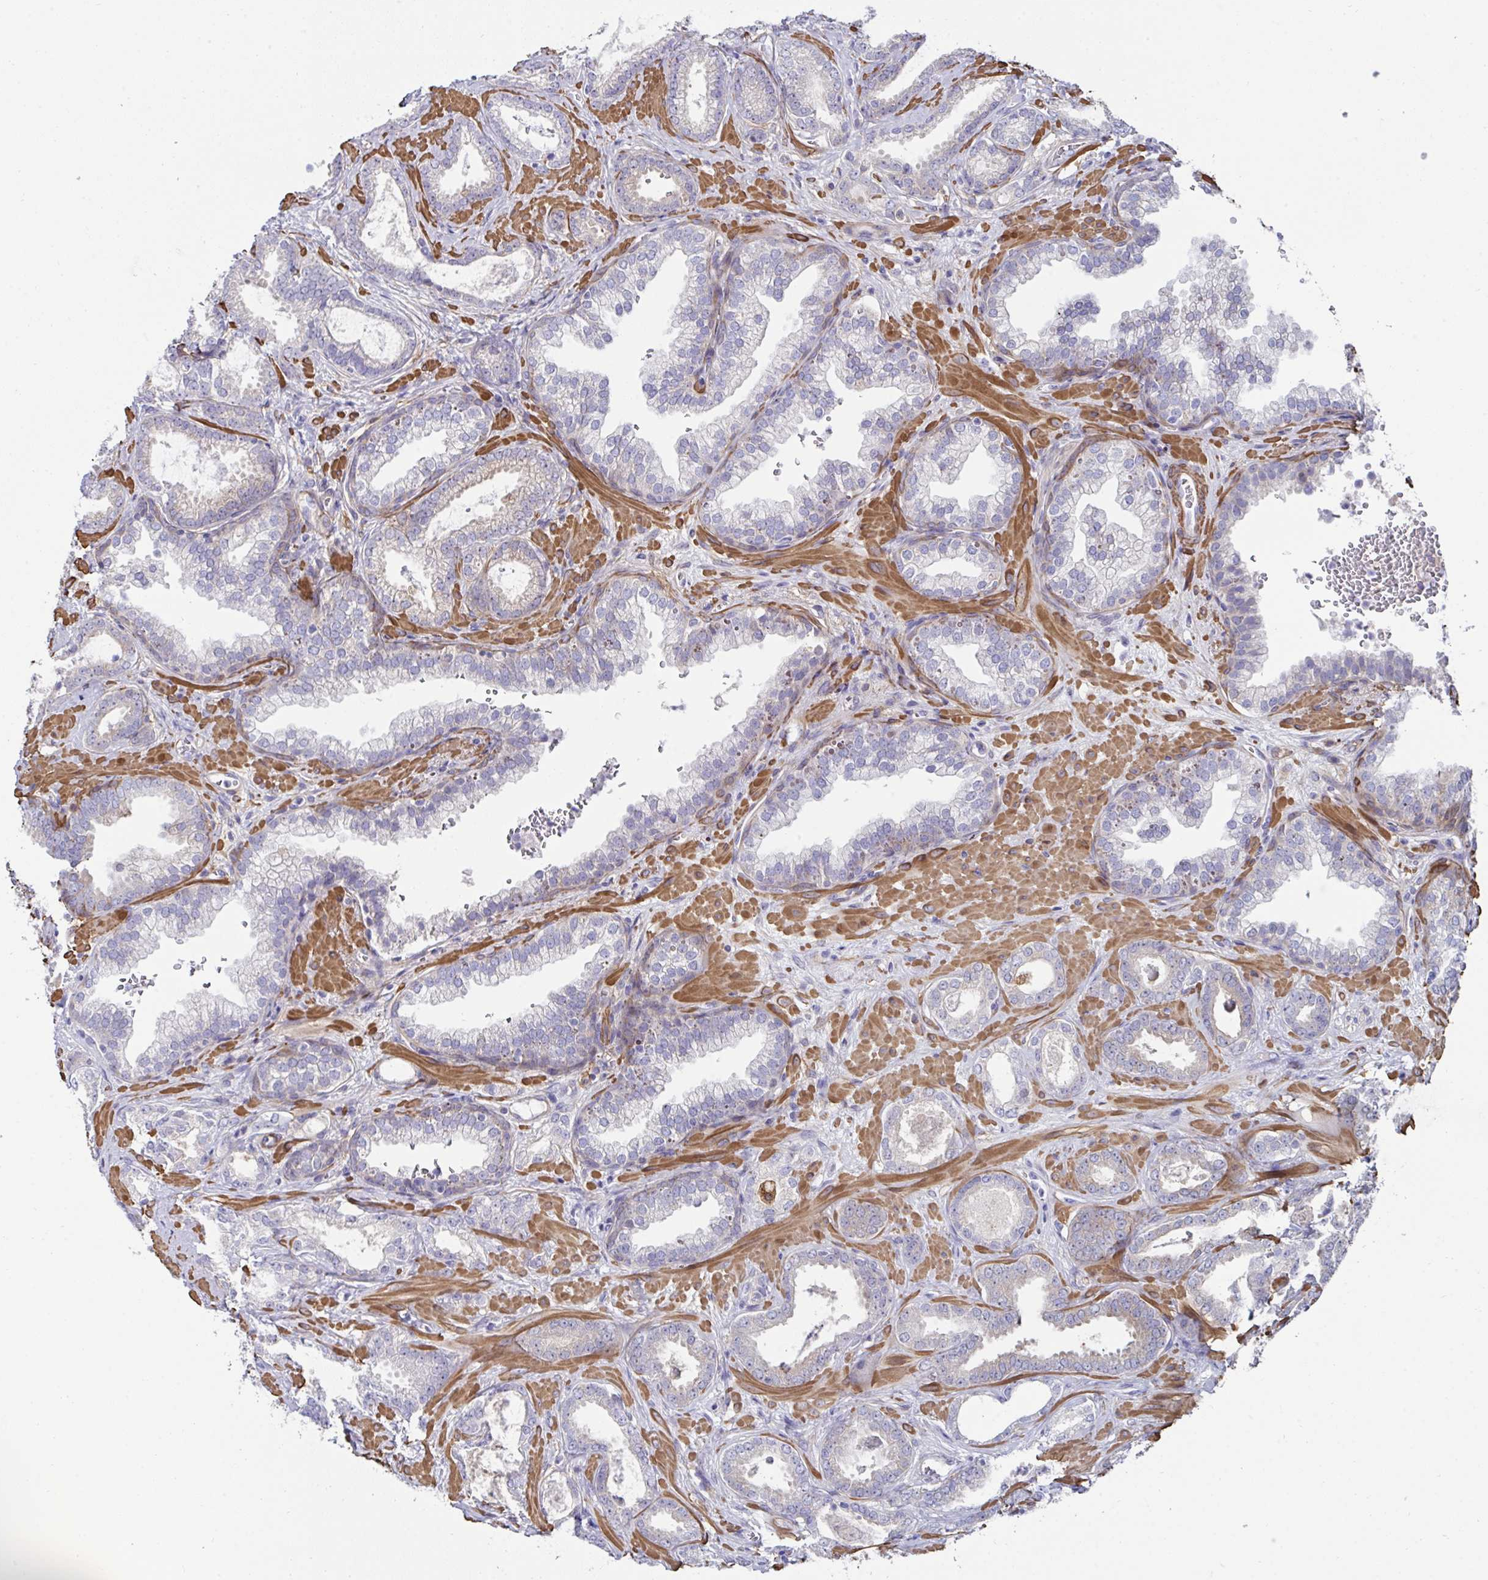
{"staining": {"intensity": "weak", "quantity": "25%-75%", "location": "cytoplasmic/membranous"}, "tissue": "prostate cancer", "cell_type": "Tumor cells", "image_type": "cancer", "snomed": [{"axis": "morphology", "description": "Adenocarcinoma, High grade"}, {"axis": "topography", "description": "Prostate"}], "caption": "An image of adenocarcinoma (high-grade) (prostate) stained for a protein demonstrates weak cytoplasmic/membranous brown staining in tumor cells. (DAB = brown stain, brightfield microscopy at high magnification).", "gene": "FBXL13", "patient": {"sex": "male", "age": 58}}